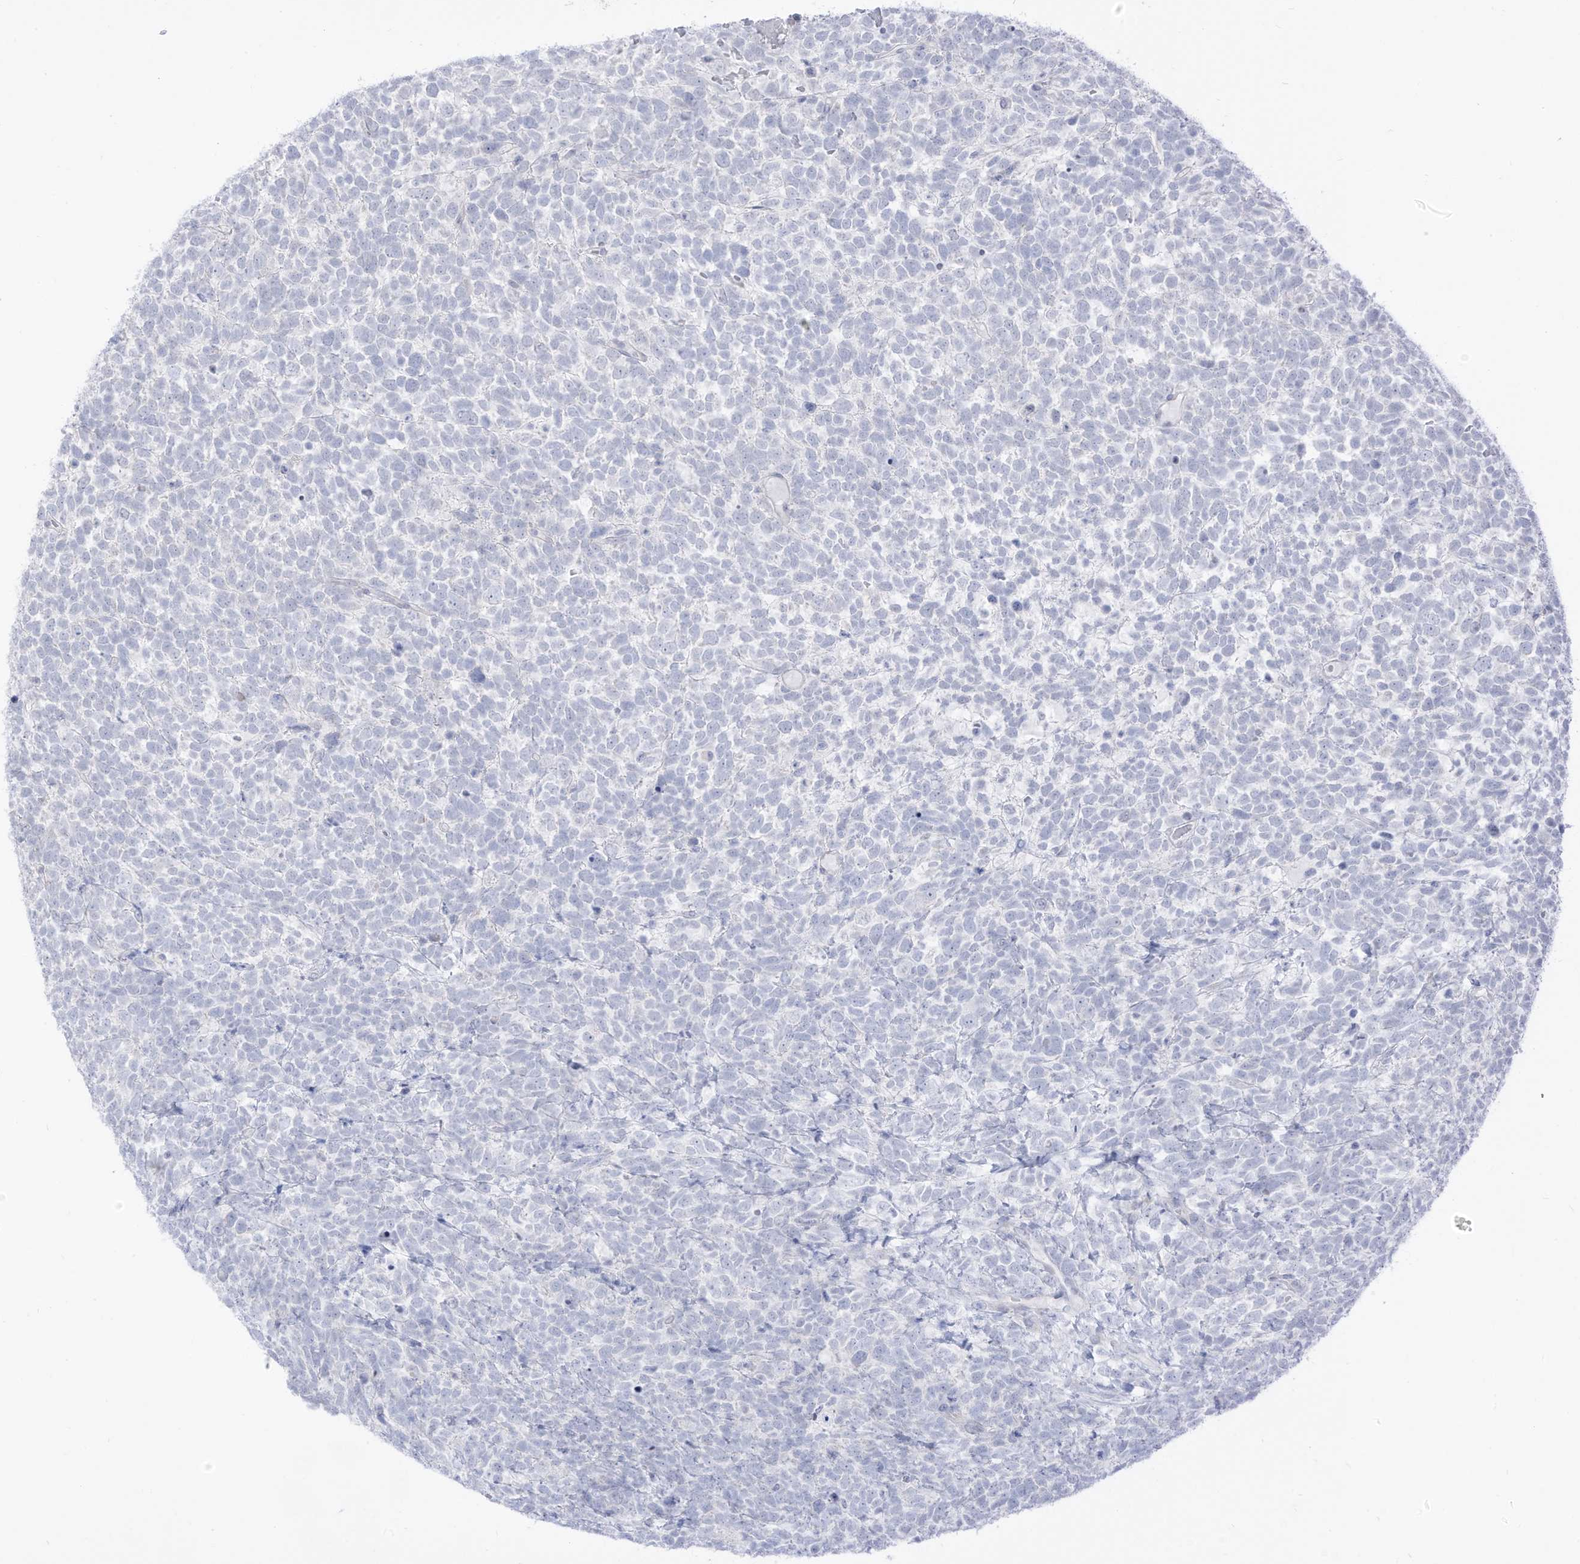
{"staining": {"intensity": "negative", "quantity": "none", "location": "none"}, "tissue": "urothelial cancer", "cell_type": "Tumor cells", "image_type": "cancer", "snomed": [{"axis": "morphology", "description": "Urothelial carcinoma, High grade"}, {"axis": "topography", "description": "Urinary bladder"}], "caption": "Immunohistochemistry (IHC) image of human high-grade urothelial carcinoma stained for a protein (brown), which reveals no staining in tumor cells. (Stains: DAB immunohistochemistry (IHC) with hematoxylin counter stain, Microscopy: brightfield microscopy at high magnification).", "gene": "OGT", "patient": {"sex": "female", "age": 82}}